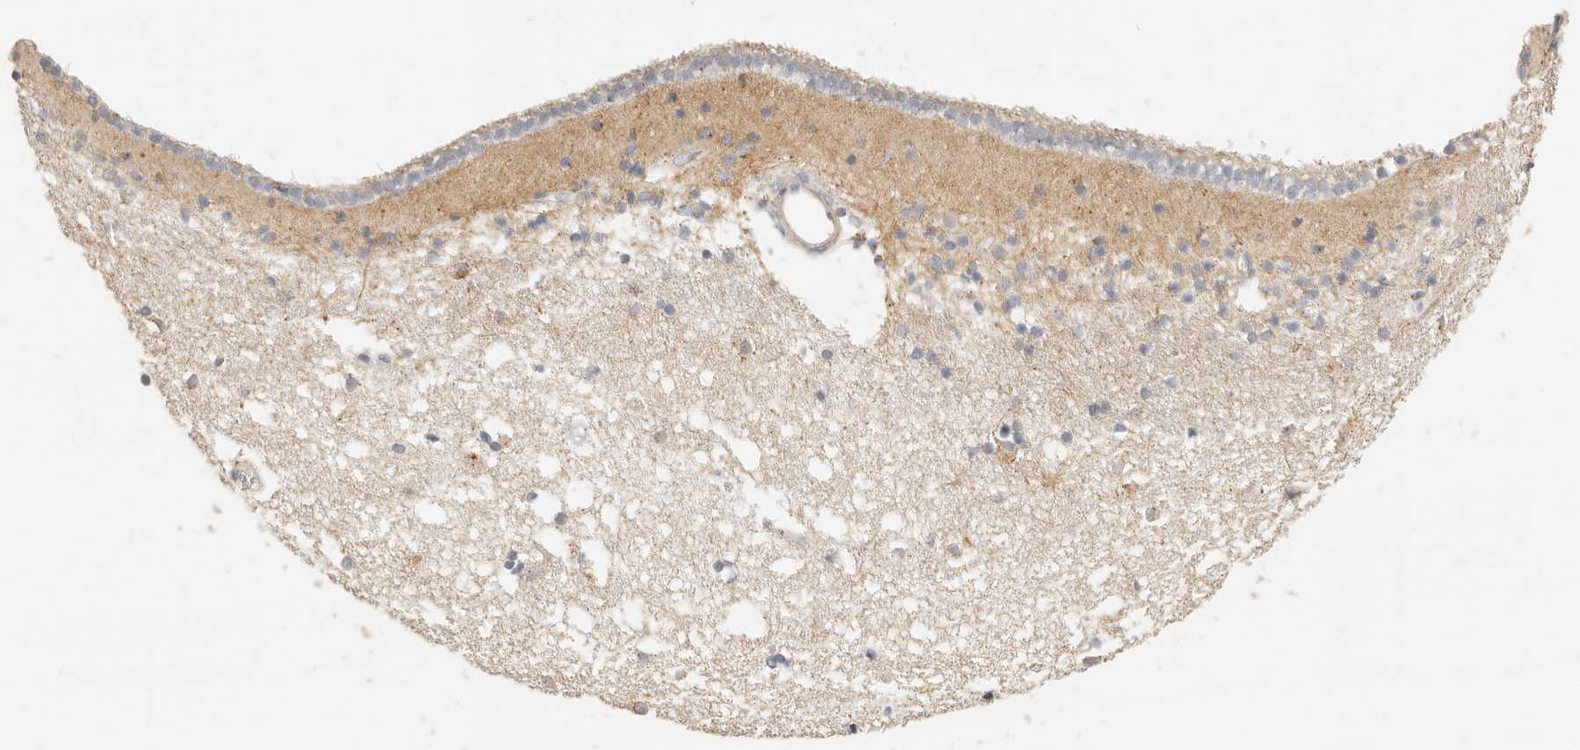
{"staining": {"intensity": "weak", "quantity": "<25%", "location": "cytoplasmic/membranous"}, "tissue": "caudate", "cell_type": "Glial cells", "image_type": "normal", "snomed": [{"axis": "morphology", "description": "Normal tissue, NOS"}, {"axis": "topography", "description": "Lateral ventricle wall"}], "caption": "The immunohistochemistry (IHC) histopathology image has no significant staining in glial cells of caudate.", "gene": "CNMD", "patient": {"sex": "male", "age": 45}}